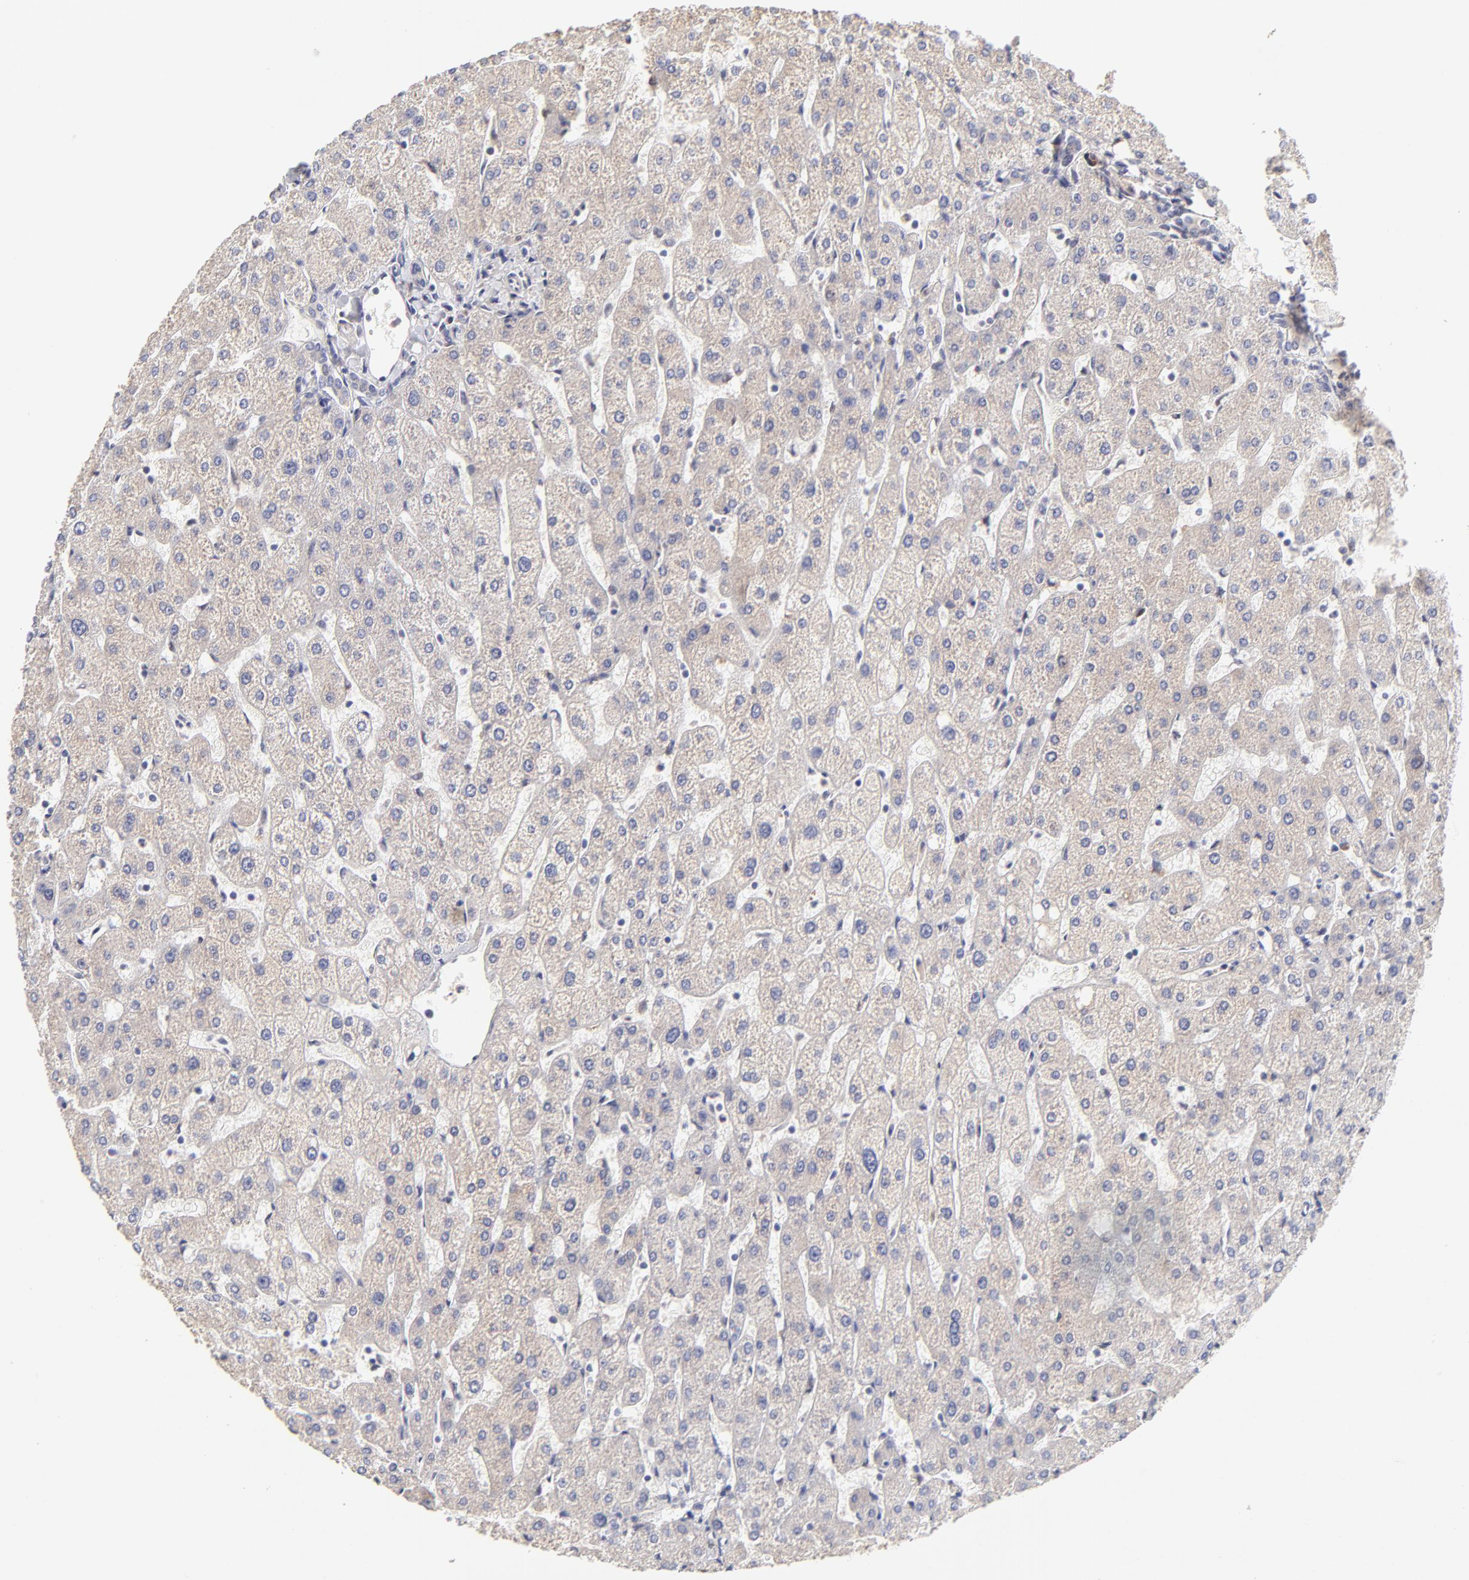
{"staining": {"intensity": "weak", "quantity": ">75%", "location": "cytoplasmic/membranous"}, "tissue": "liver", "cell_type": "Cholangiocytes", "image_type": "normal", "snomed": [{"axis": "morphology", "description": "Normal tissue, NOS"}, {"axis": "topography", "description": "Liver"}], "caption": "IHC photomicrograph of normal liver stained for a protein (brown), which exhibits low levels of weak cytoplasmic/membranous expression in approximately >75% of cholangiocytes.", "gene": "ZNF10", "patient": {"sex": "male", "age": 67}}